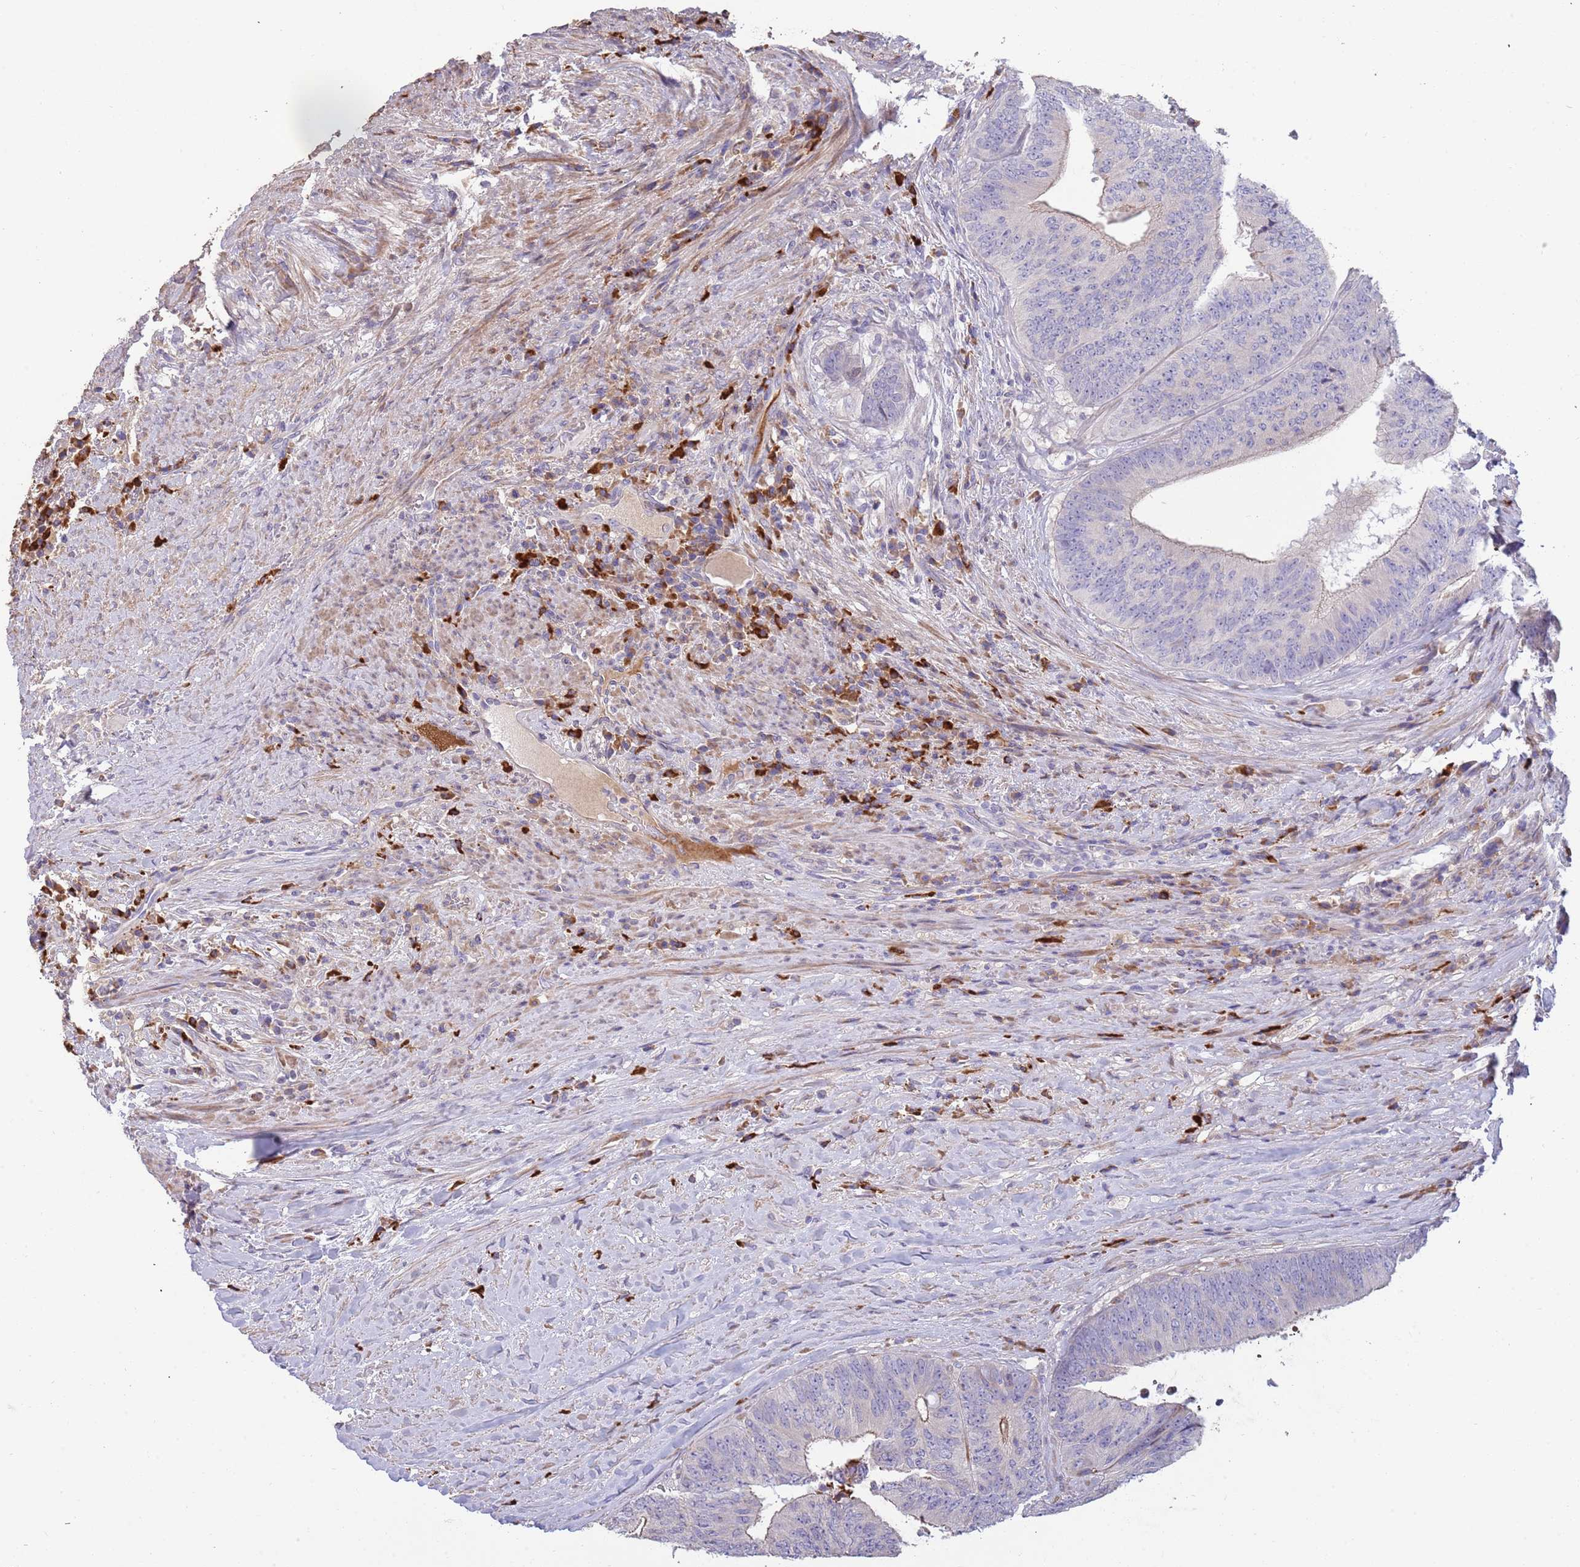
{"staining": {"intensity": "negative", "quantity": "none", "location": "none"}, "tissue": "colorectal cancer", "cell_type": "Tumor cells", "image_type": "cancer", "snomed": [{"axis": "morphology", "description": "Adenocarcinoma, NOS"}, {"axis": "topography", "description": "Rectum"}], "caption": "DAB immunohistochemical staining of adenocarcinoma (colorectal) shows no significant staining in tumor cells.", "gene": "SUSD1", "patient": {"sex": "male", "age": 72}}